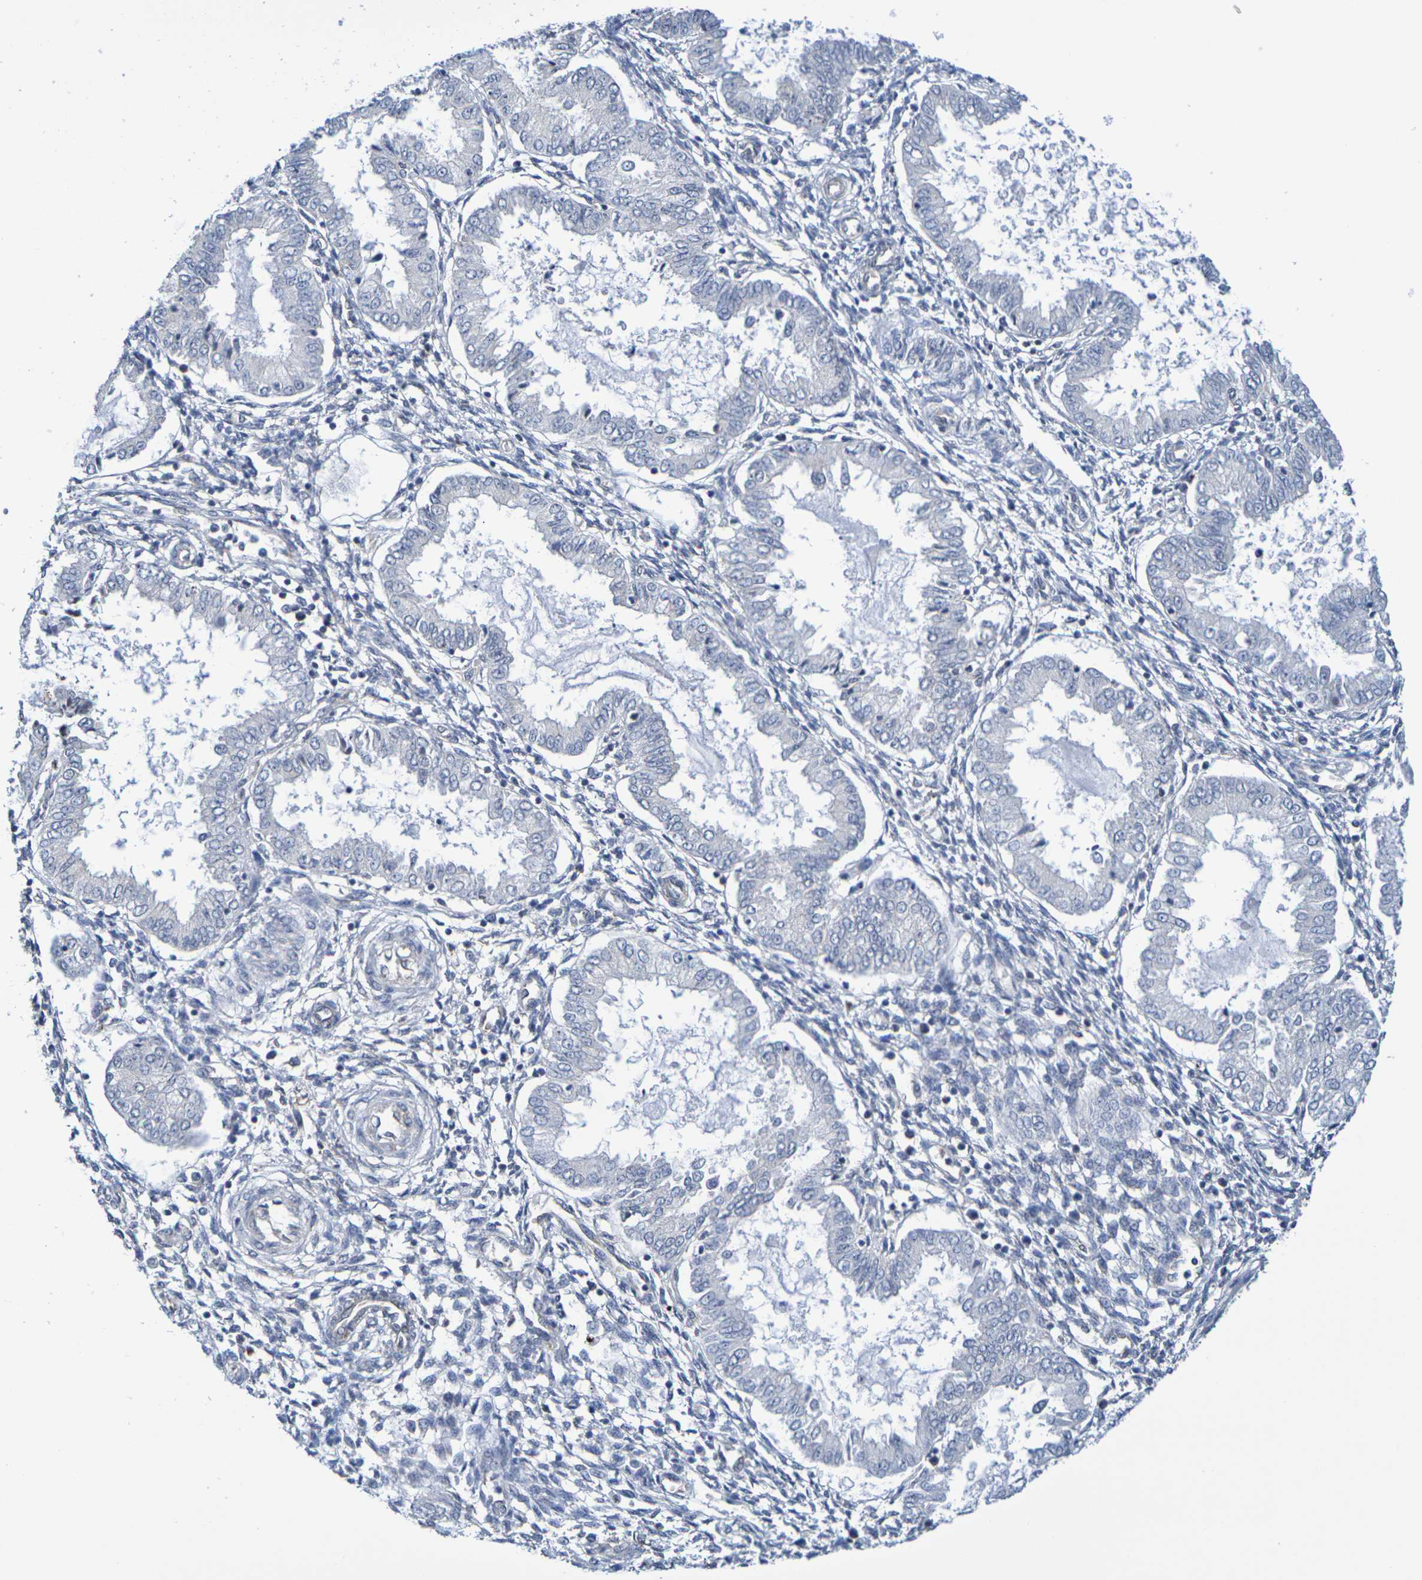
{"staining": {"intensity": "negative", "quantity": "none", "location": "none"}, "tissue": "endometrium", "cell_type": "Cells in endometrial stroma", "image_type": "normal", "snomed": [{"axis": "morphology", "description": "Normal tissue, NOS"}, {"axis": "topography", "description": "Endometrium"}], "caption": "IHC image of normal human endometrium stained for a protein (brown), which demonstrates no positivity in cells in endometrial stroma.", "gene": "CHRNB1", "patient": {"sex": "female", "age": 33}}